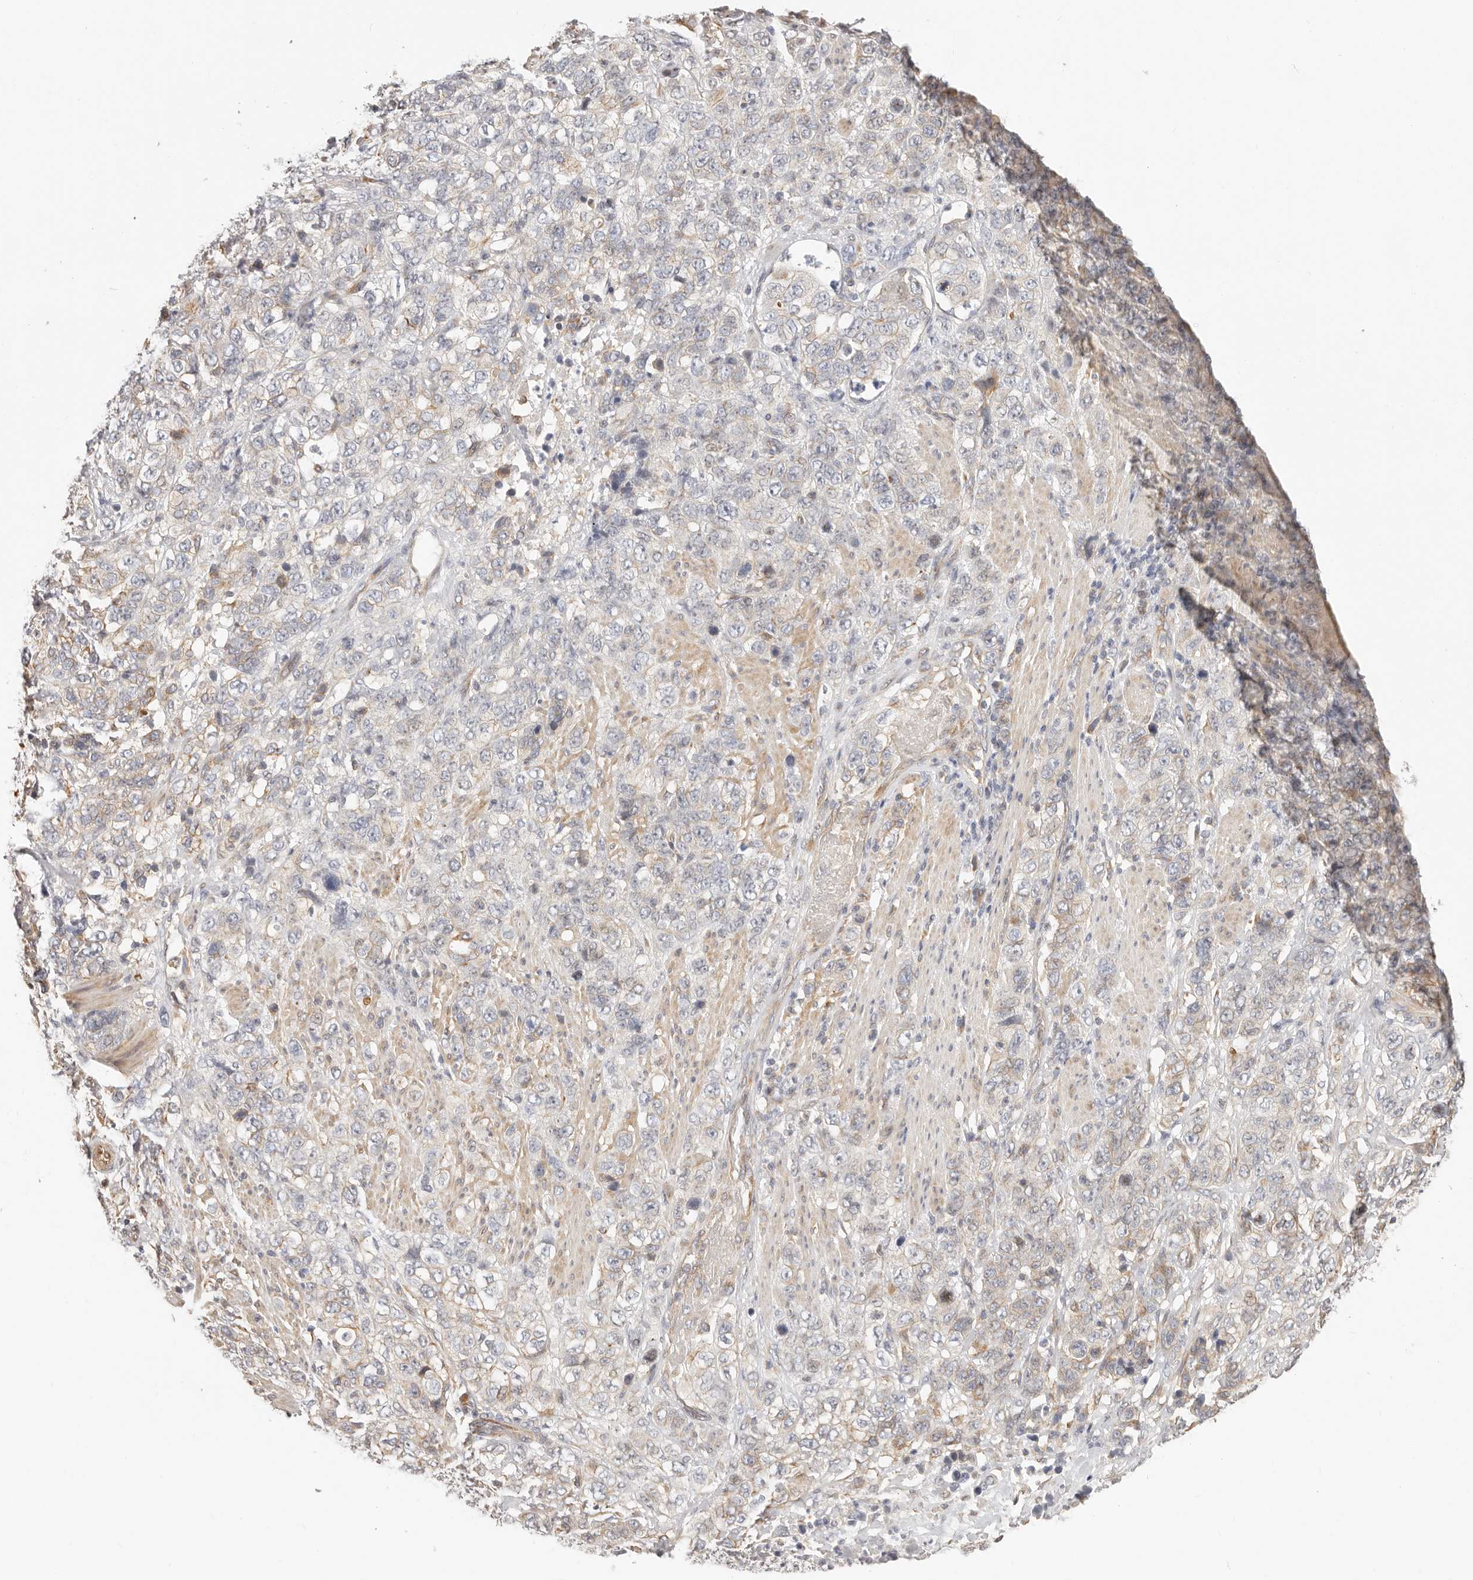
{"staining": {"intensity": "weak", "quantity": "<25%", "location": "cytoplasmic/membranous"}, "tissue": "stomach cancer", "cell_type": "Tumor cells", "image_type": "cancer", "snomed": [{"axis": "morphology", "description": "Adenocarcinoma, NOS"}, {"axis": "topography", "description": "Stomach"}], "caption": "DAB immunohistochemical staining of stomach cancer displays no significant positivity in tumor cells. Nuclei are stained in blue.", "gene": "DTNBP1", "patient": {"sex": "male", "age": 48}}